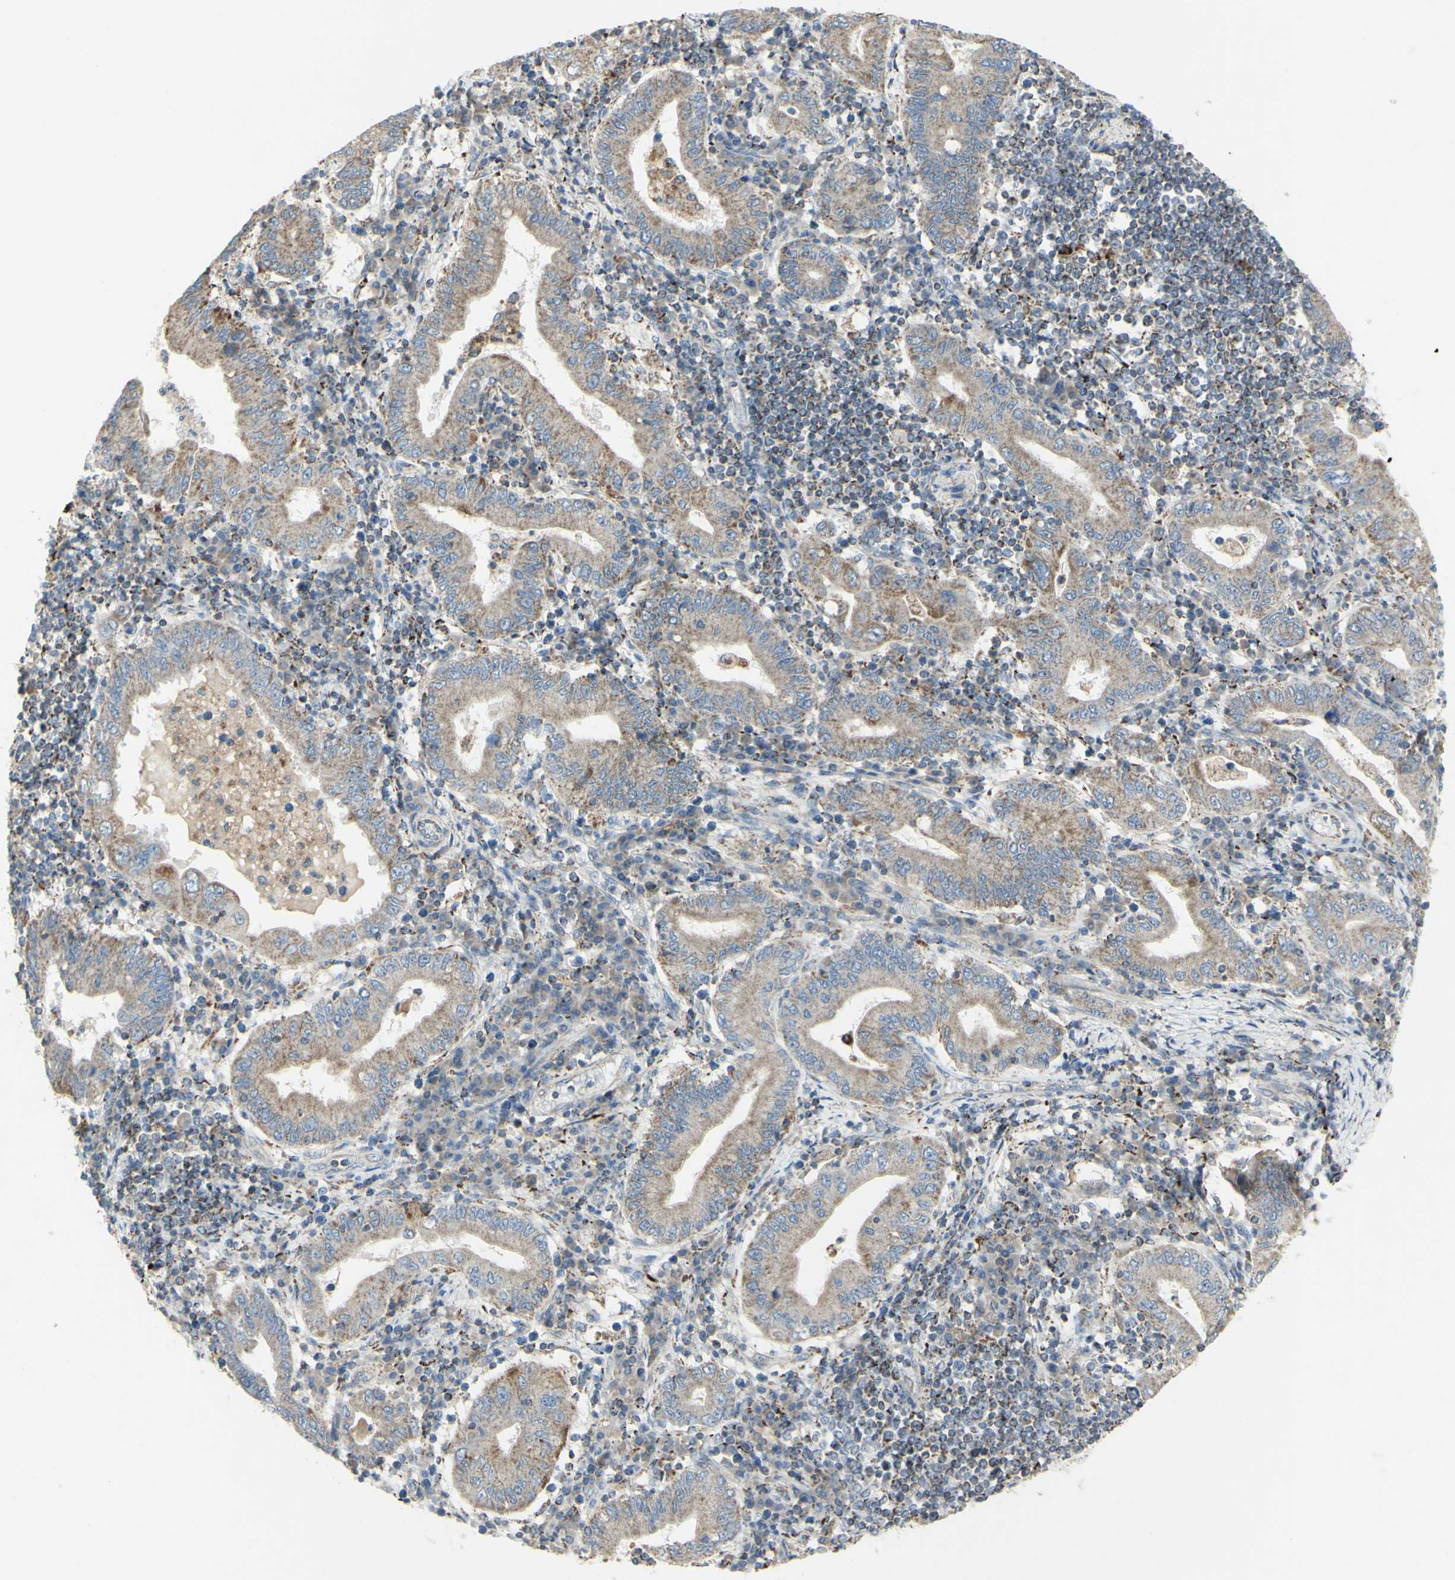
{"staining": {"intensity": "weak", "quantity": ">75%", "location": "cytoplasmic/membranous"}, "tissue": "stomach cancer", "cell_type": "Tumor cells", "image_type": "cancer", "snomed": [{"axis": "morphology", "description": "Normal tissue, NOS"}, {"axis": "morphology", "description": "Adenocarcinoma, NOS"}, {"axis": "topography", "description": "Esophagus"}, {"axis": "topography", "description": "Stomach, upper"}, {"axis": "topography", "description": "Peripheral nerve tissue"}], "caption": "A brown stain labels weak cytoplasmic/membranous expression of a protein in stomach cancer tumor cells.", "gene": "CNTNAP1", "patient": {"sex": "male", "age": 62}}